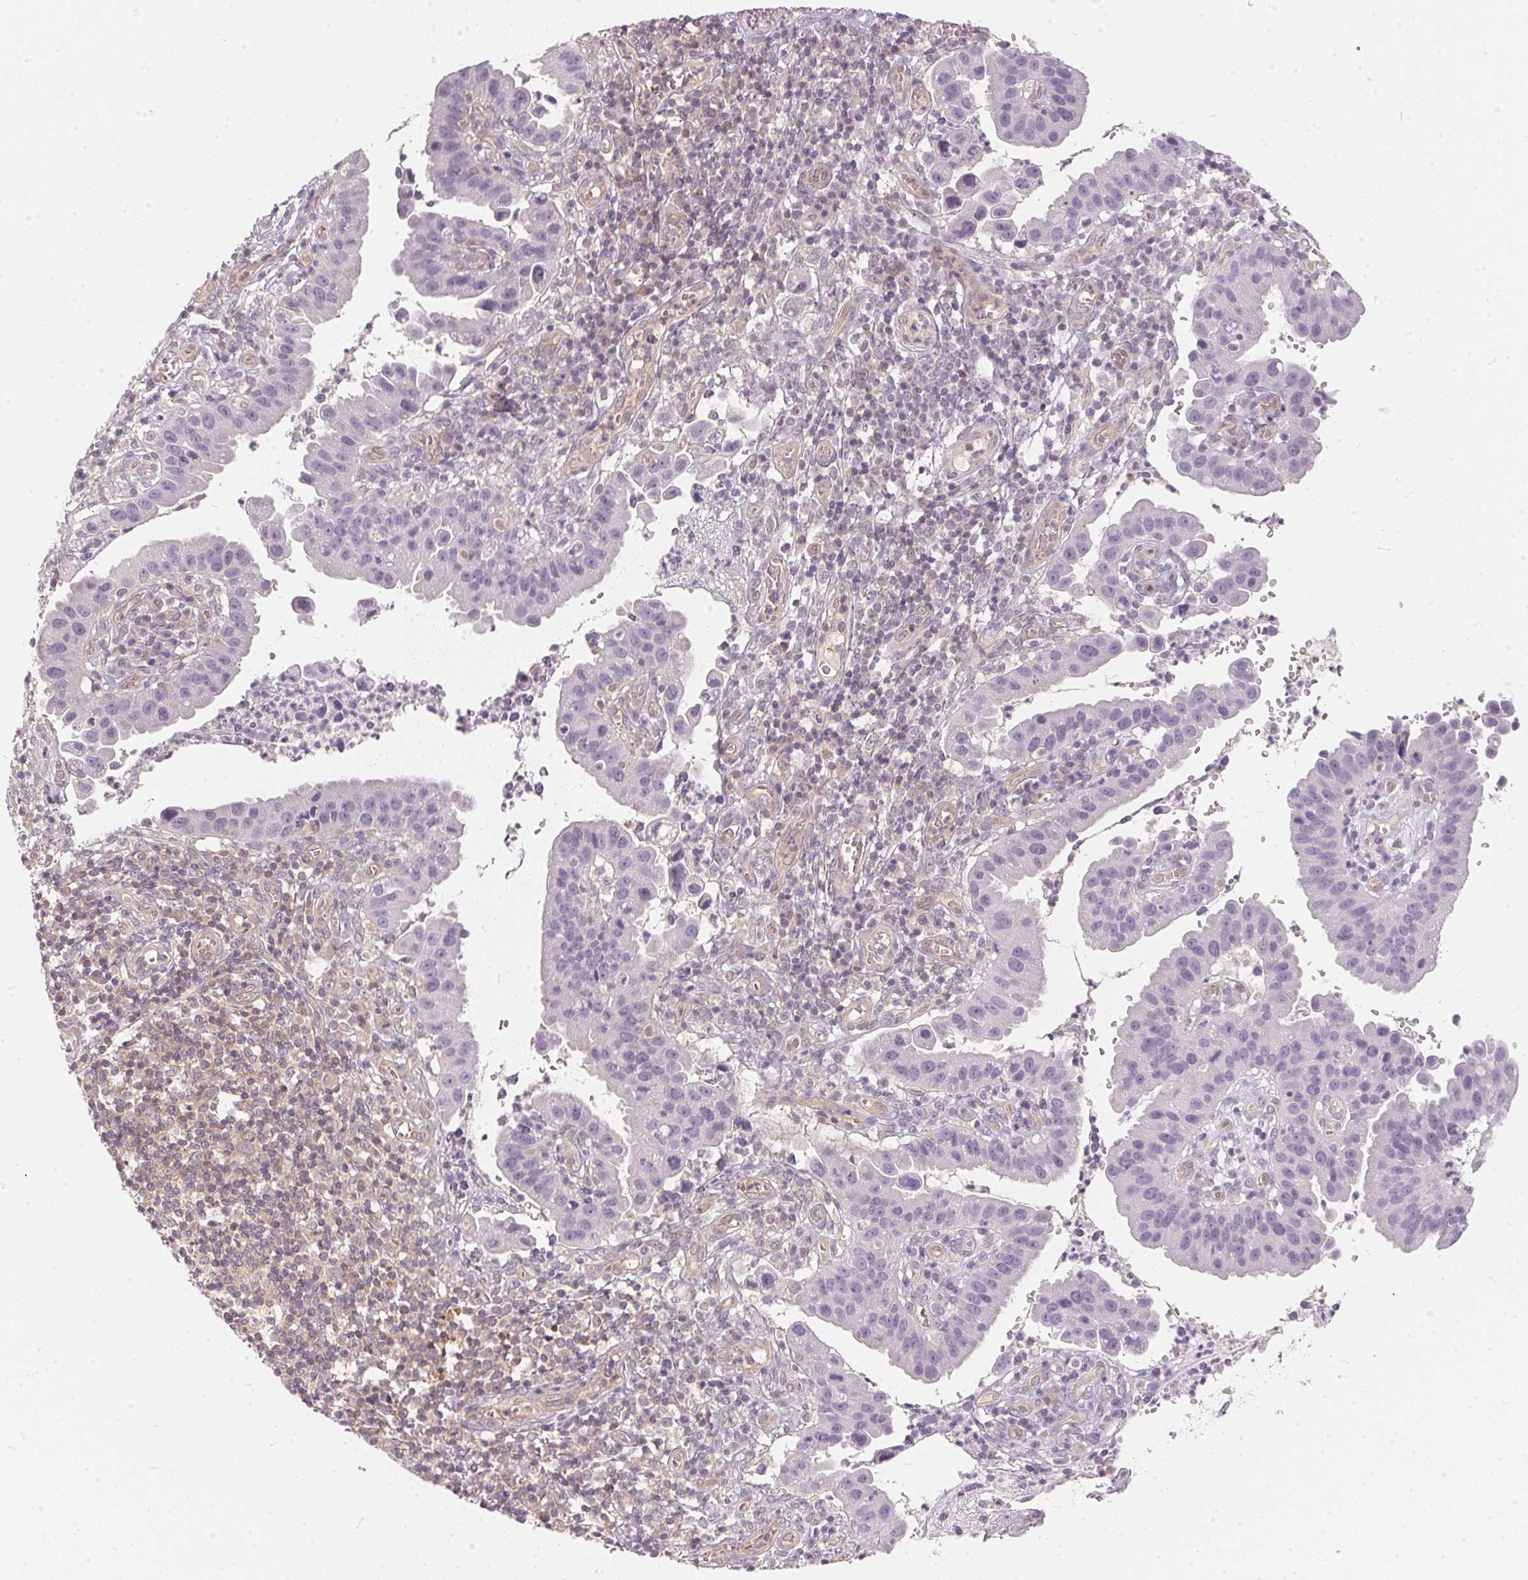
{"staining": {"intensity": "negative", "quantity": "none", "location": "none"}, "tissue": "cervical cancer", "cell_type": "Tumor cells", "image_type": "cancer", "snomed": [{"axis": "morphology", "description": "Adenocarcinoma, NOS"}, {"axis": "topography", "description": "Cervix"}], "caption": "Cervical adenocarcinoma stained for a protein using immunohistochemistry demonstrates no positivity tumor cells.", "gene": "BLMH", "patient": {"sex": "female", "age": 34}}